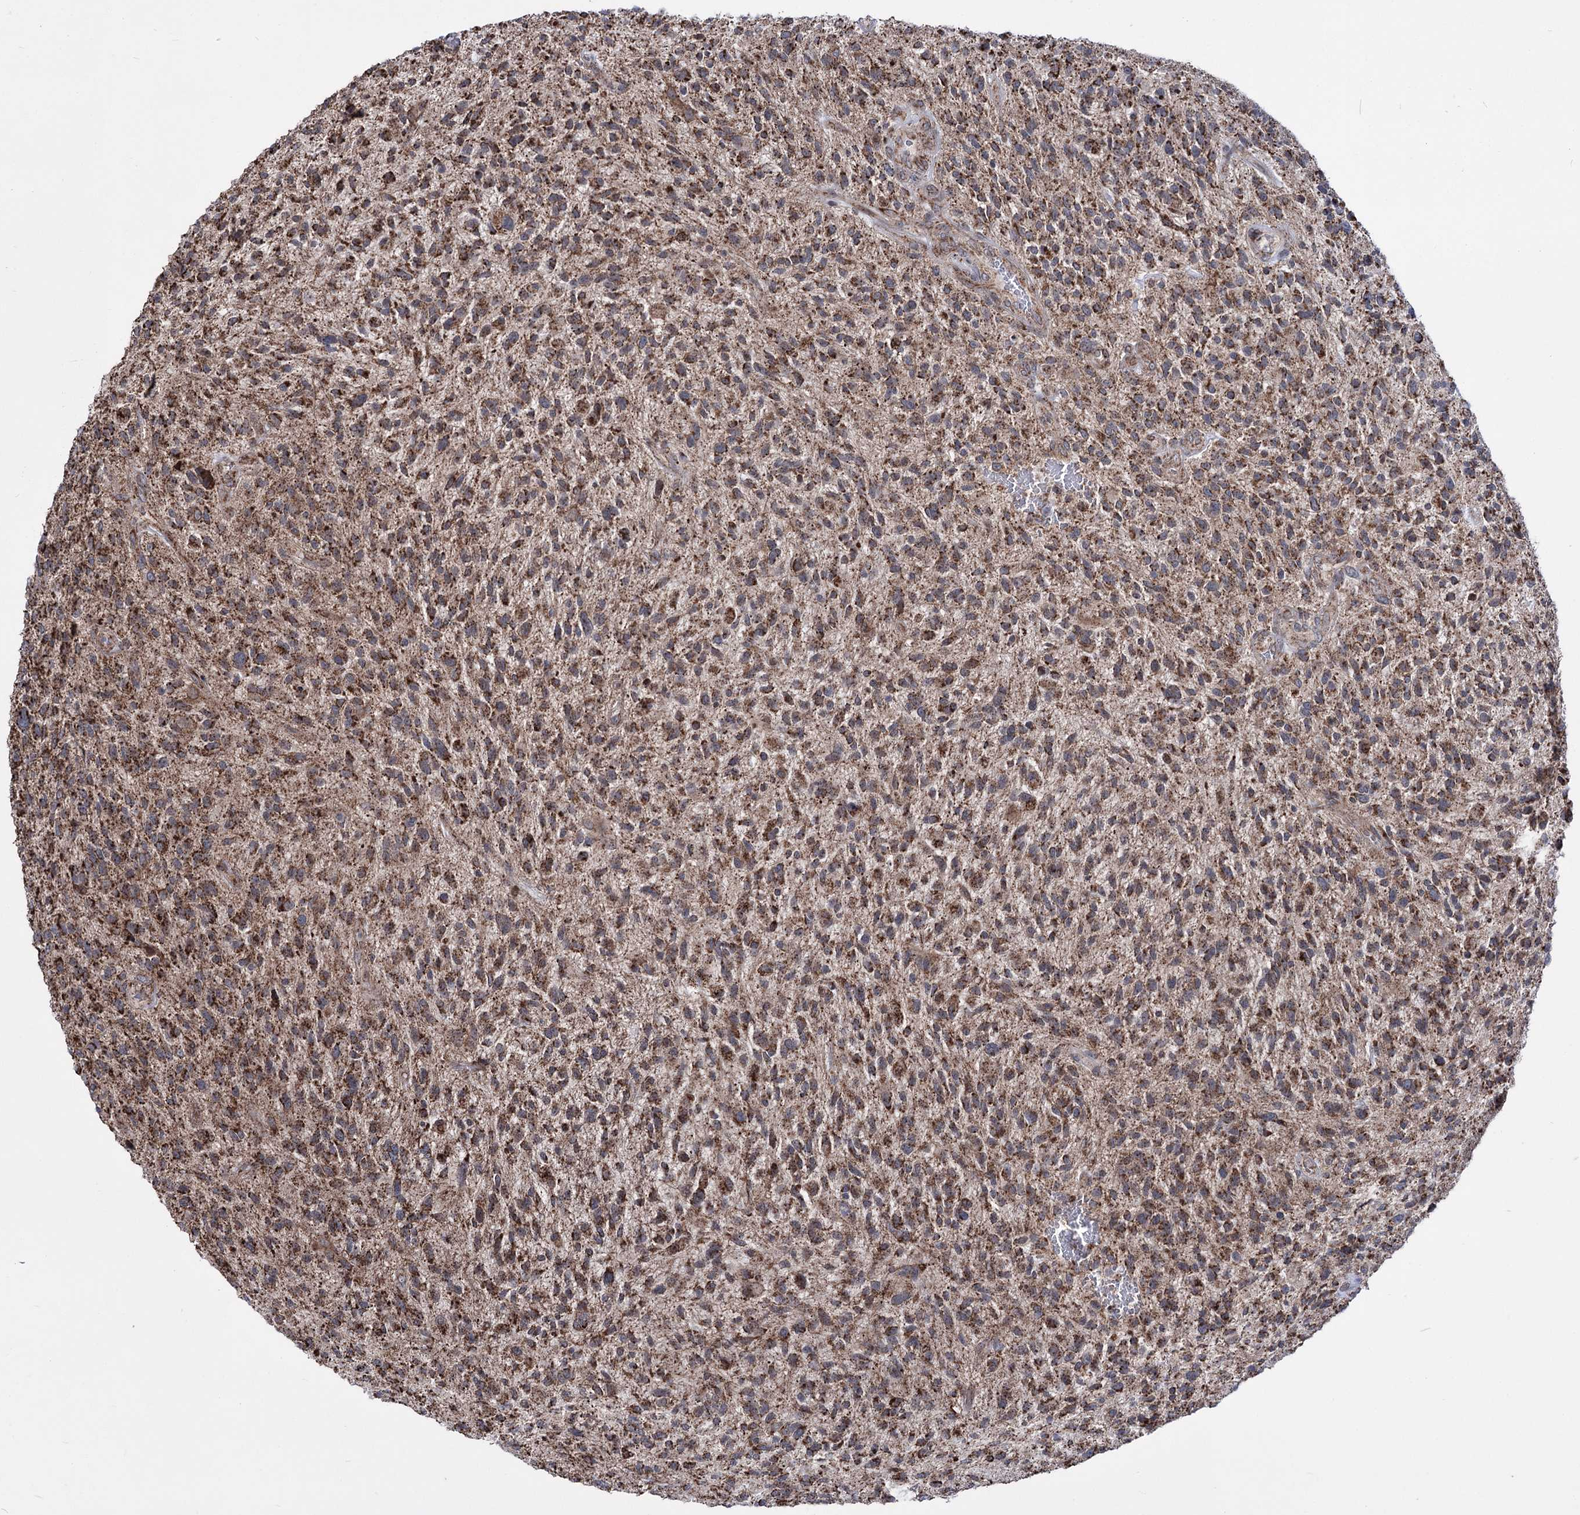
{"staining": {"intensity": "moderate", "quantity": ">75%", "location": "cytoplasmic/membranous"}, "tissue": "glioma", "cell_type": "Tumor cells", "image_type": "cancer", "snomed": [{"axis": "morphology", "description": "Glioma, malignant, High grade"}, {"axis": "topography", "description": "Brain"}], "caption": "Tumor cells show medium levels of moderate cytoplasmic/membranous expression in about >75% of cells in human malignant high-grade glioma.", "gene": "CREB3L4", "patient": {"sex": "male", "age": 47}}